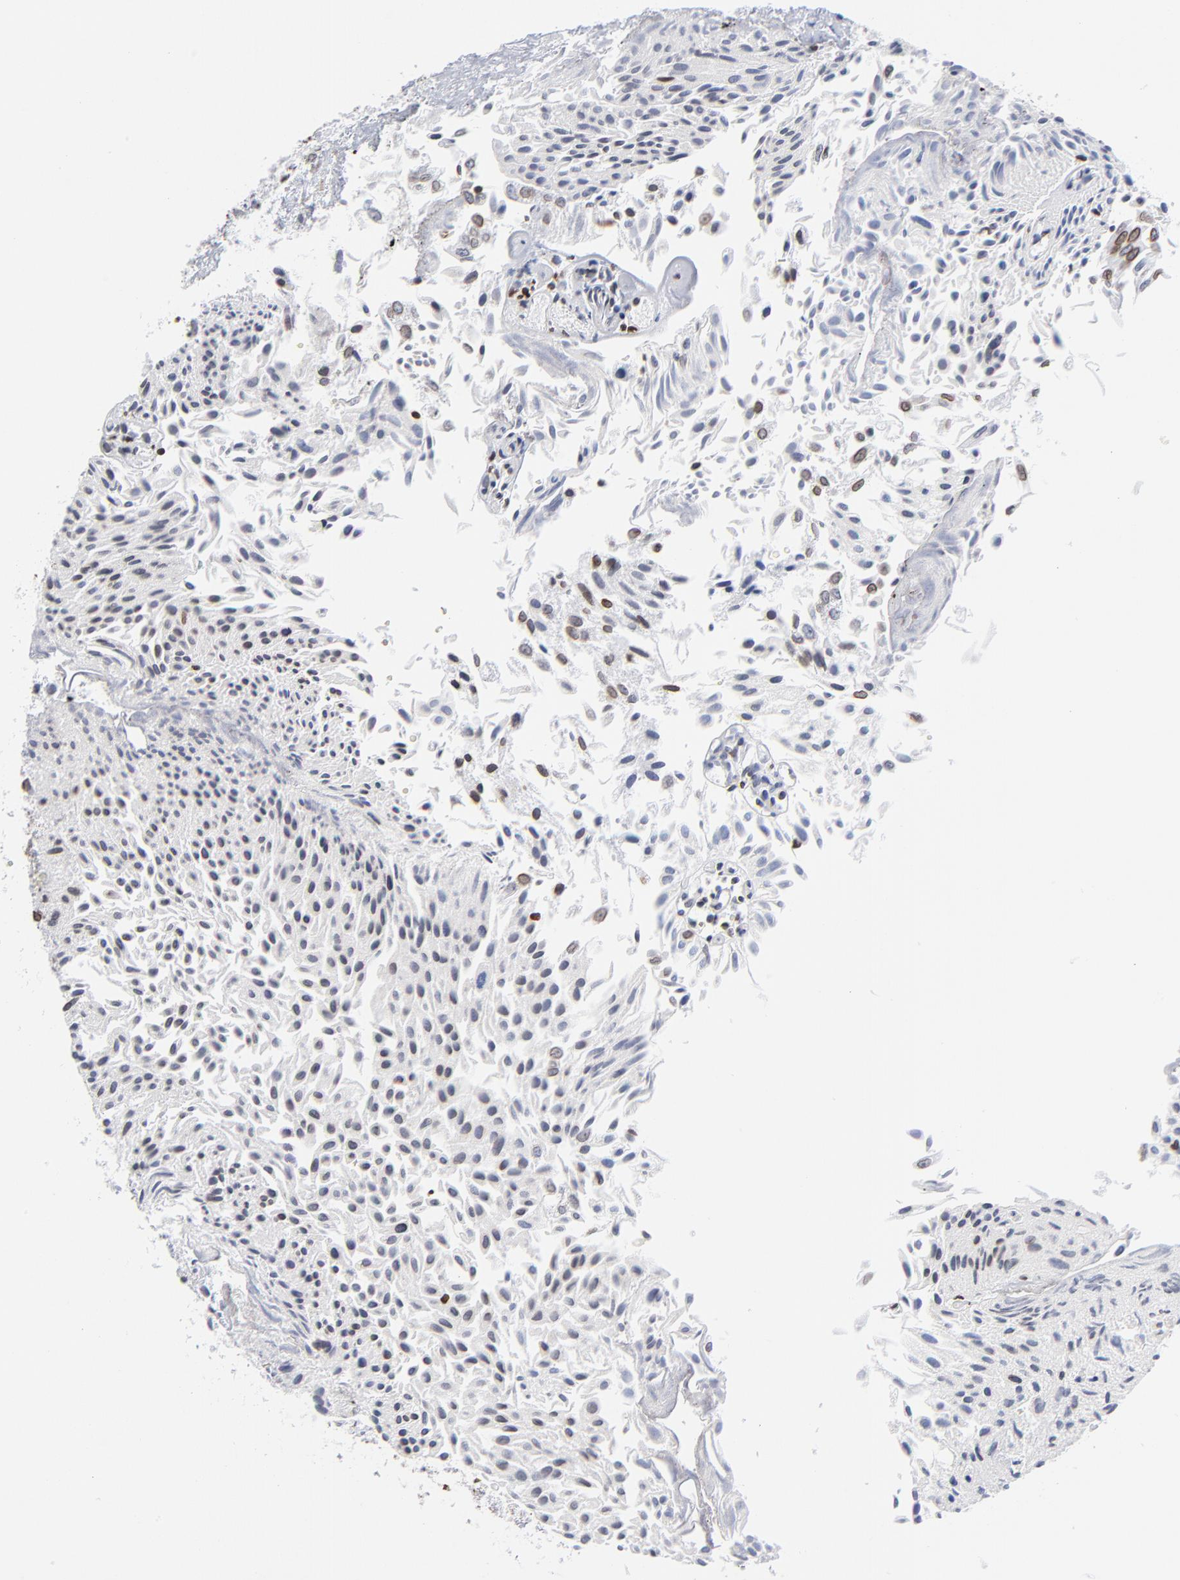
{"staining": {"intensity": "moderate", "quantity": ">75%", "location": "cytoplasmic/membranous,nuclear"}, "tissue": "urothelial cancer", "cell_type": "Tumor cells", "image_type": "cancer", "snomed": [{"axis": "morphology", "description": "Urothelial carcinoma, Low grade"}, {"axis": "topography", "description": "Urinary bladder"}], "caption": "A high-resolution micrograph shows immunohistochemistry (IHC) staining of urothelial cancer, which demonstrates moderate cytoplasmic/membranous and nuclear positivity in approximately >75% of tumor cells. (DAB (3,3'-diaminobenzidine) IHC with brightfield microscopy, high magnification).", "gene": "THAP7", "patient": {"sex": "male", "age": 86}}